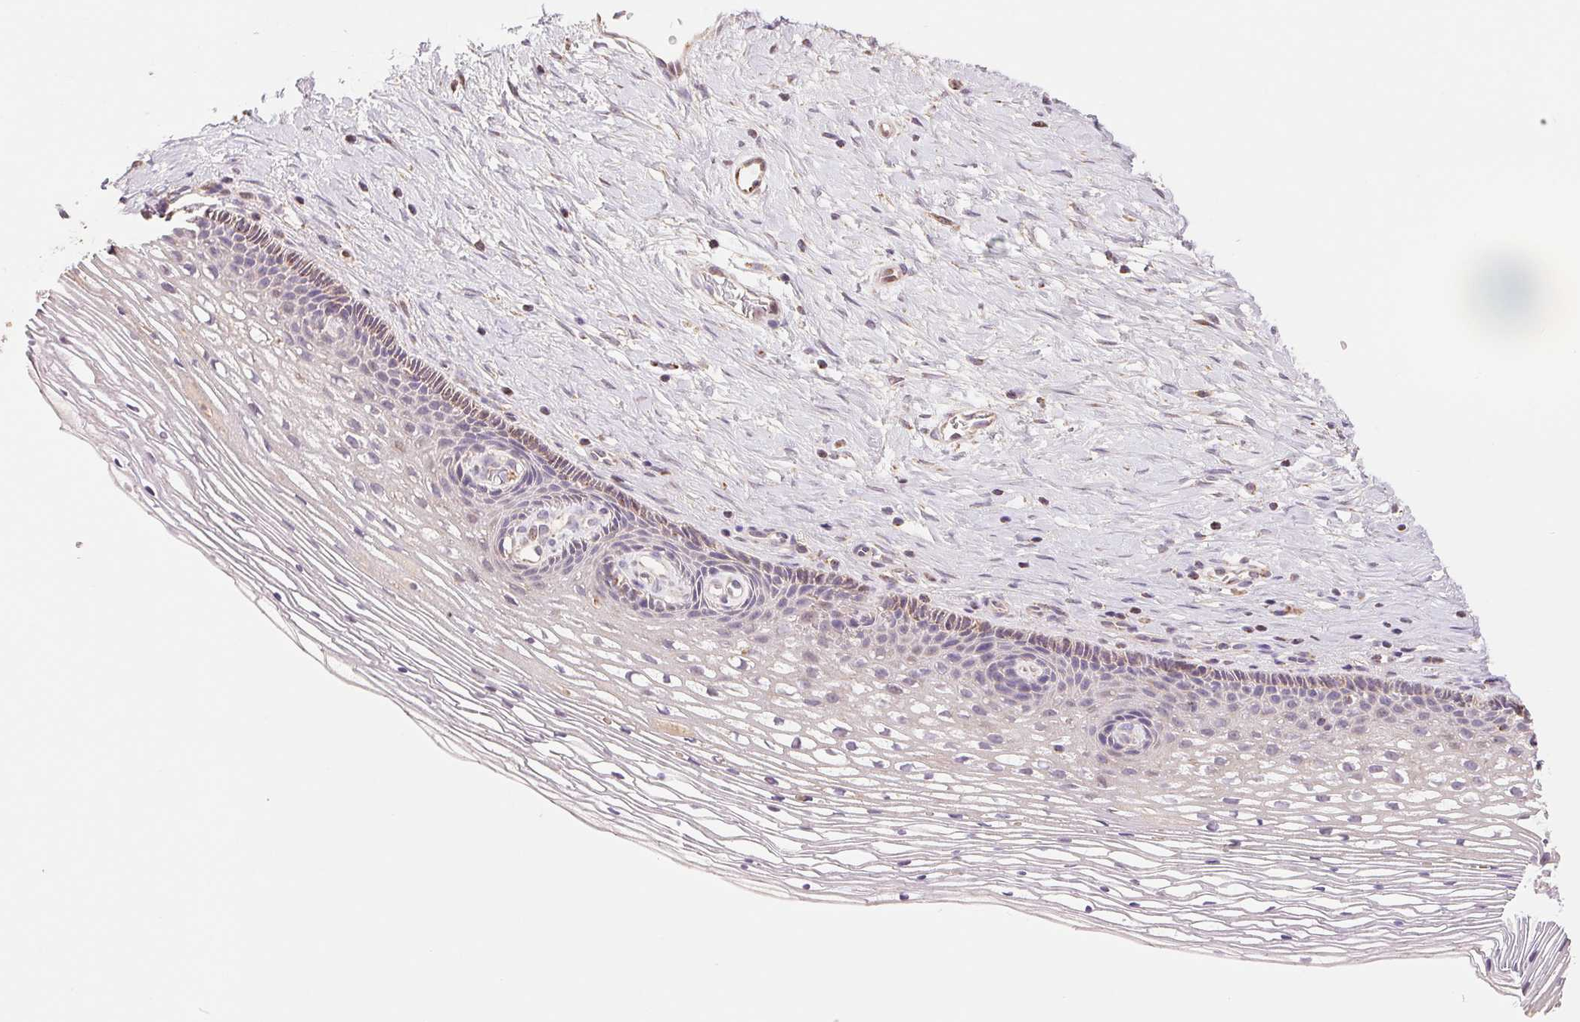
{"staining": {"intensity": "negative", "quantity": "none", "location": "none"}, "tissue": "cervix", "cell_type": "Glandular cells", "image_type": "normal", "snomed": [{"axis": "morphology", "description": "Normal tissue, NOS"}, {"axis": "topography", "description": "Cervix"}], "caption": "The image reveals no staining of glandular cells in benign cervix. Nuclei are stained in blue.", "gene": "DGUOK", "patient": {"sex": "female", "age": 34}}